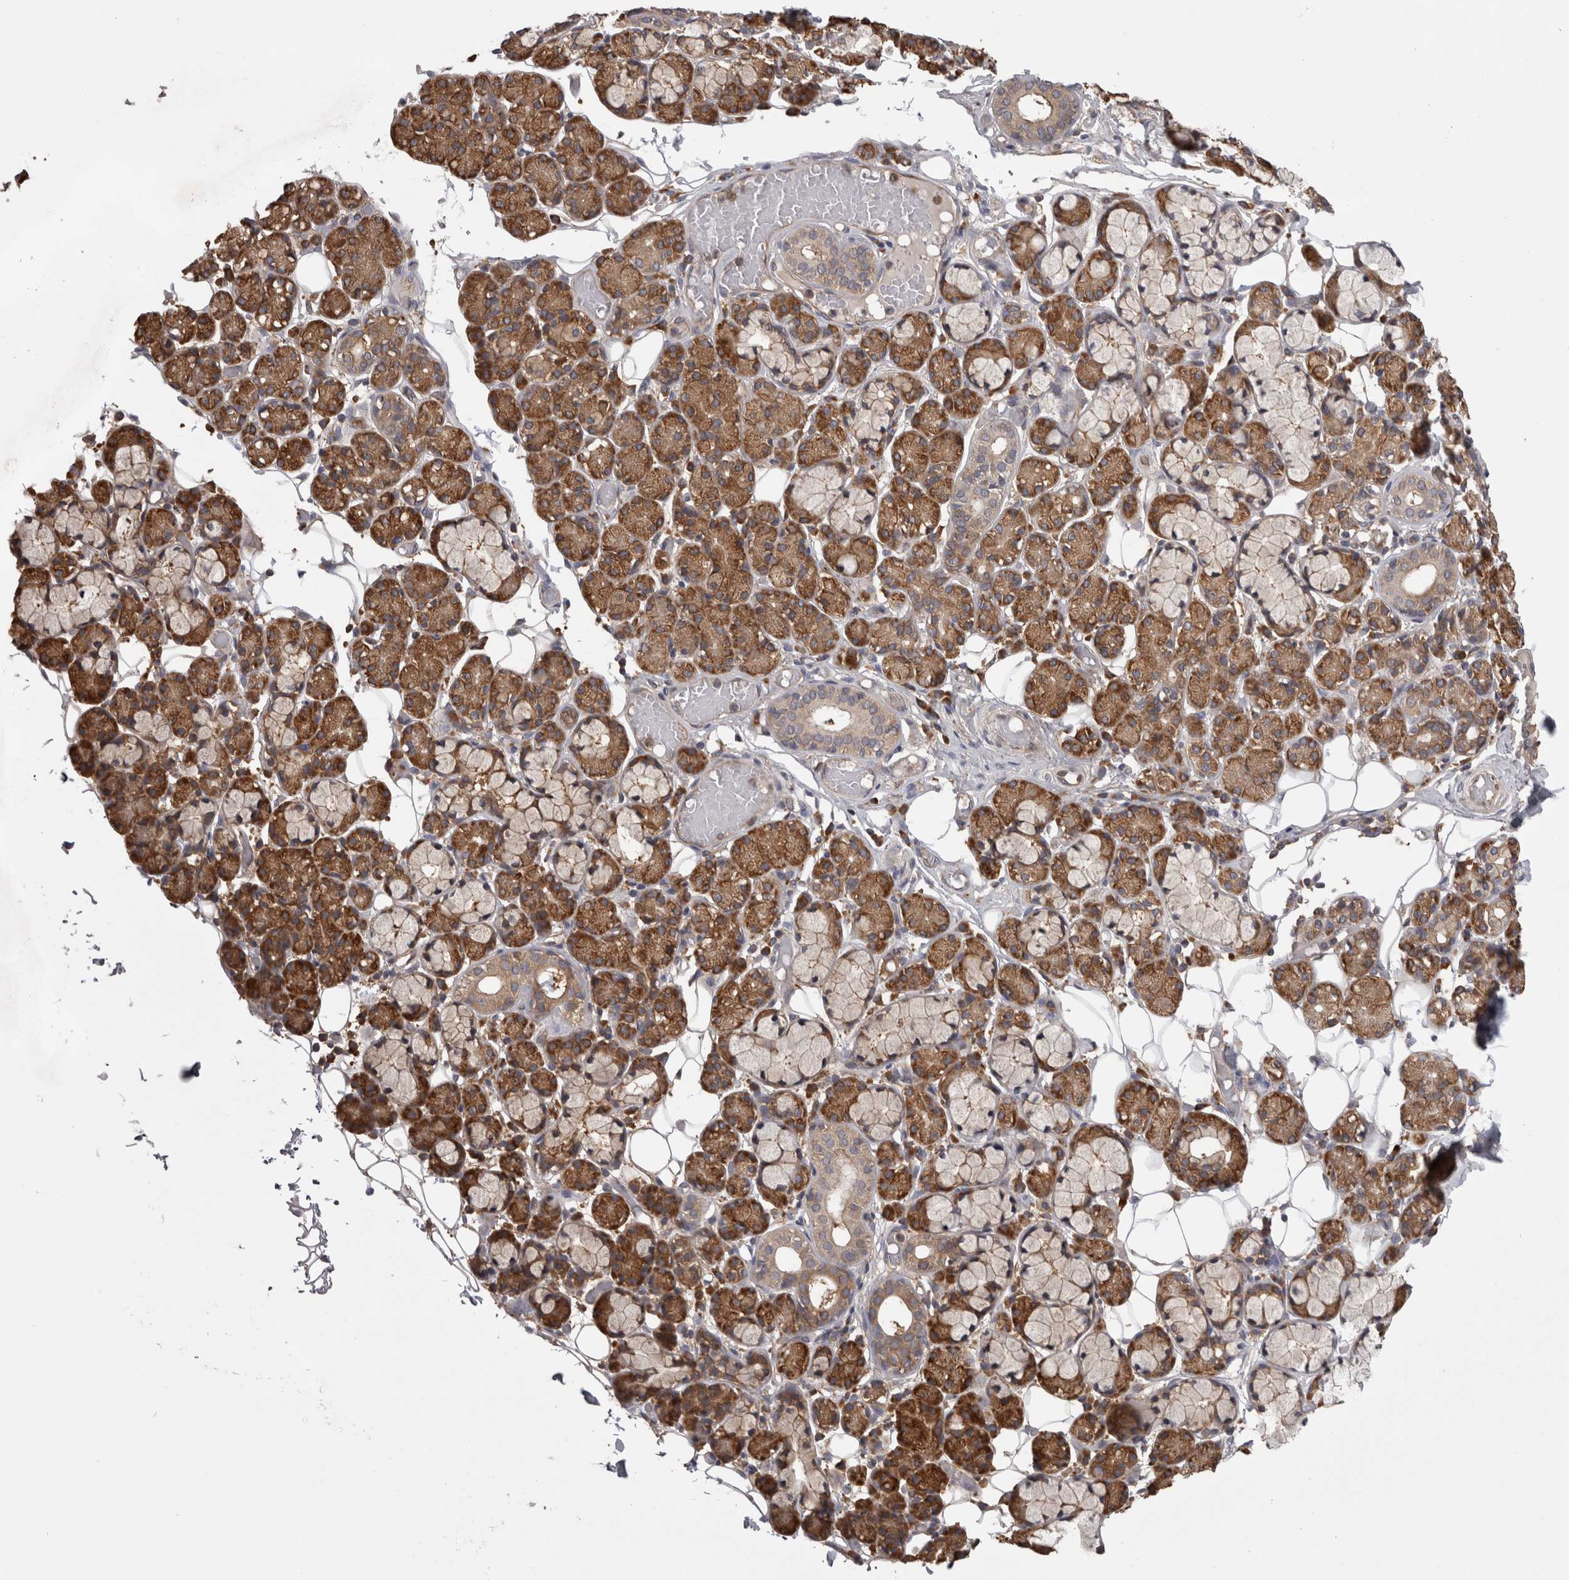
{"staining": {"intensity": "strong", "quantity": ">75%", "location": "cytoplasmic/membranous"}, "tissue": "salivary gland", "cell_type": "Glandular cells", "image_type": "normal", "snomed": [{"axis": "morphology", "description": "Normal tissue, NOS"}, {"axis": "topography", "description": "Salivary gland"}], "caption": "Immunohistochemistry photomicrograph of unremarkable human salivary gland stained for a protein (brown), which shows high levels of strong cytoplasmic/membranous positivity in approximately >75% of glandular cells.", "gene": "SMCR8", "patient": {"sex": "male", "age": 63}}